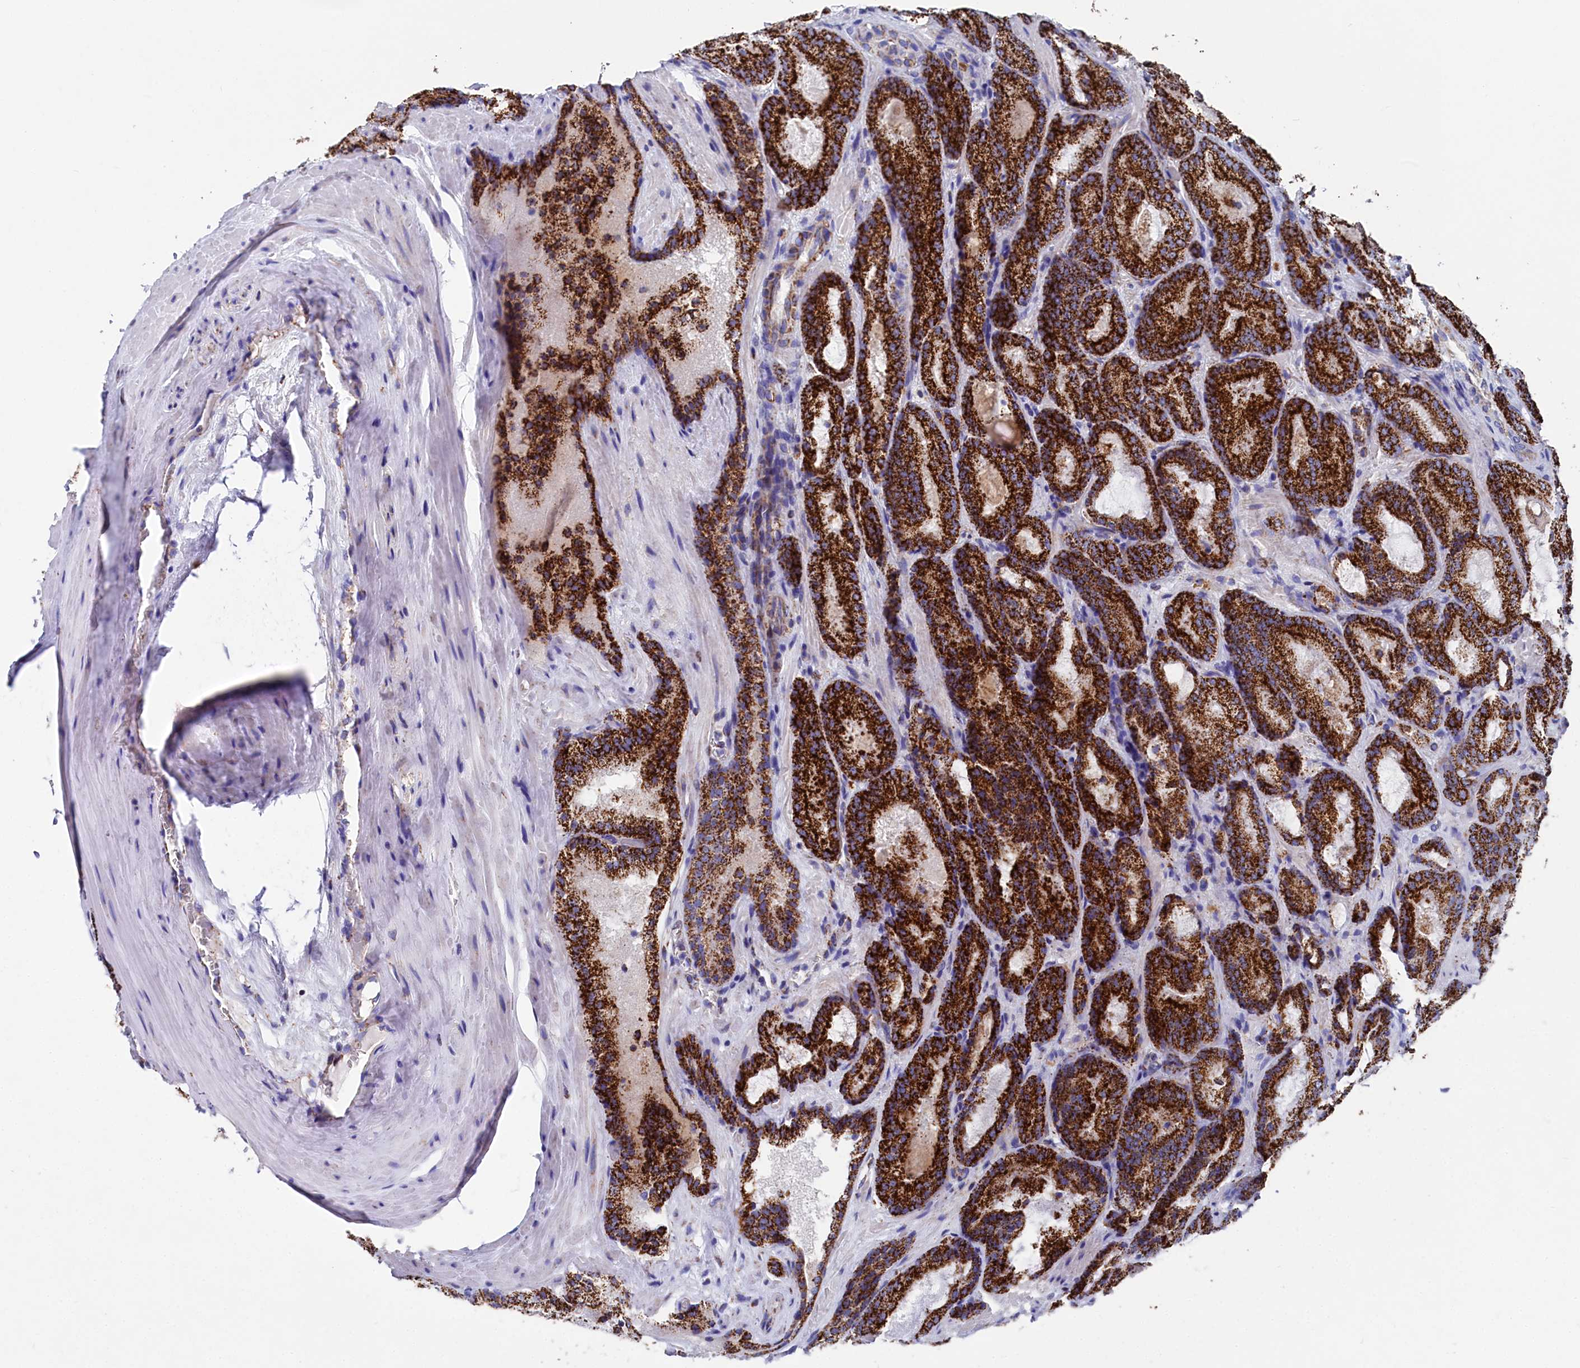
{"staining": {"intensity": "strong", "quantity": ">75%", "location": "cytoplasmic/membranous"}, "tissue": "prostate cancer", "cell_type": "Tumor cells", "image_type": "cancer", "snomed": [{"axis": "morphology", "description": "Adenocarcinoma, Low grade"}, {"axis": "topography", "description": "Prostate"}], "caption": "The histopathology image shows staining of adenocarcinoma (low-grade) (prostate), revealing strong cytoplasmic/membranous protein expression (brown color) within tumor cells.", "gene": "MMAB", "patient": {"sex": "male", "age": 74}}